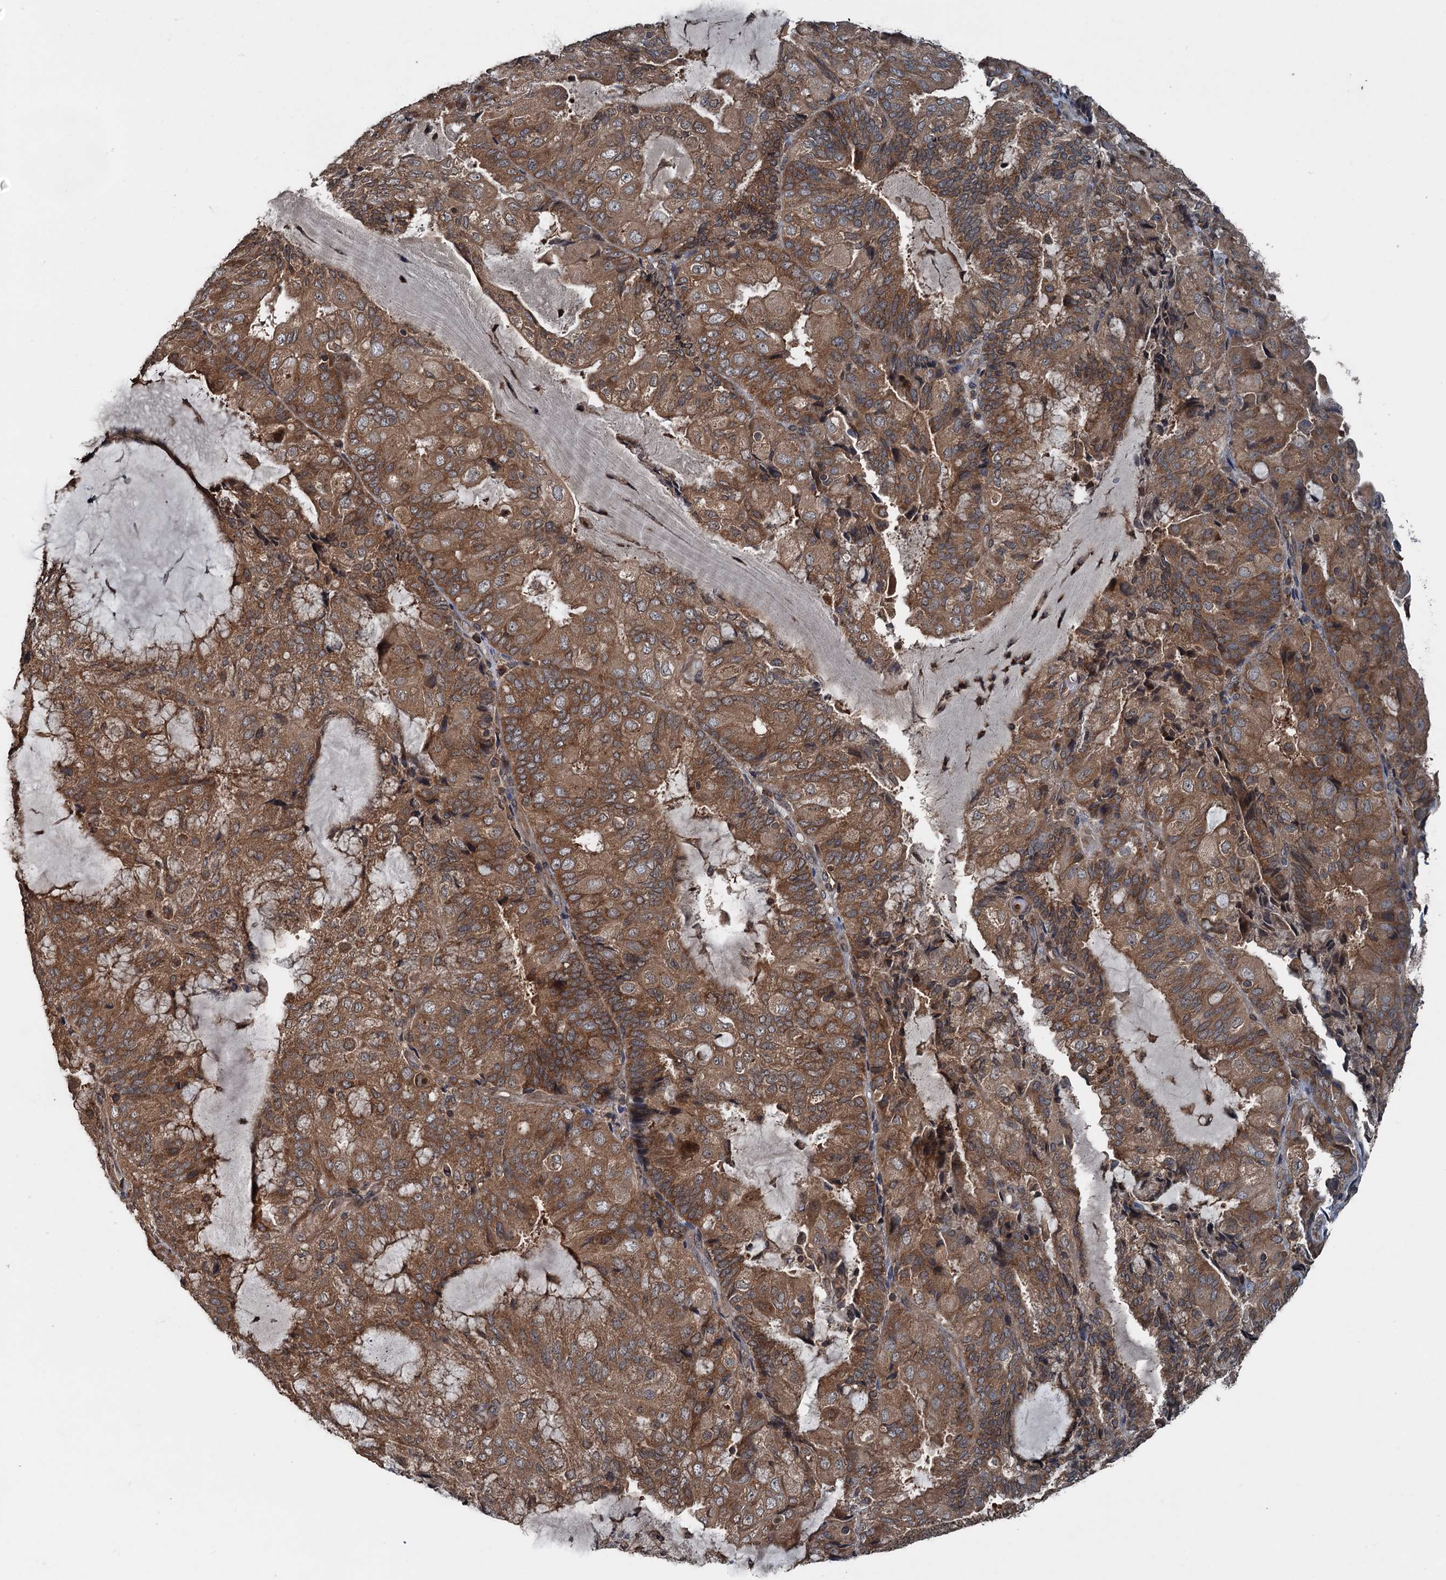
{"staining": {"intensity": "moderate", "quantity": ">75%", "location": "cytoplasmic/membranous"}, "tissue": "endometrial cancer", "cell_type": "Tumor cells", "image_type": "cancer", "snomed": [{"axis": "morphology", "description": "Adenocarcinoma, NOS"}, {"axis": "topography", "description": "Endometrium"}], "caption": "This micrograph reveals adenocarcinoma (endometrial) stained with immunohistochemistry to label a protein in brown. The cytoplasmic/membranous of tumor cells show moderate positivity for the protein. Nuclei are counter-stained blue.", "gene": "N4BP2L2", "patient": {"sex": "female", "age": 81}}